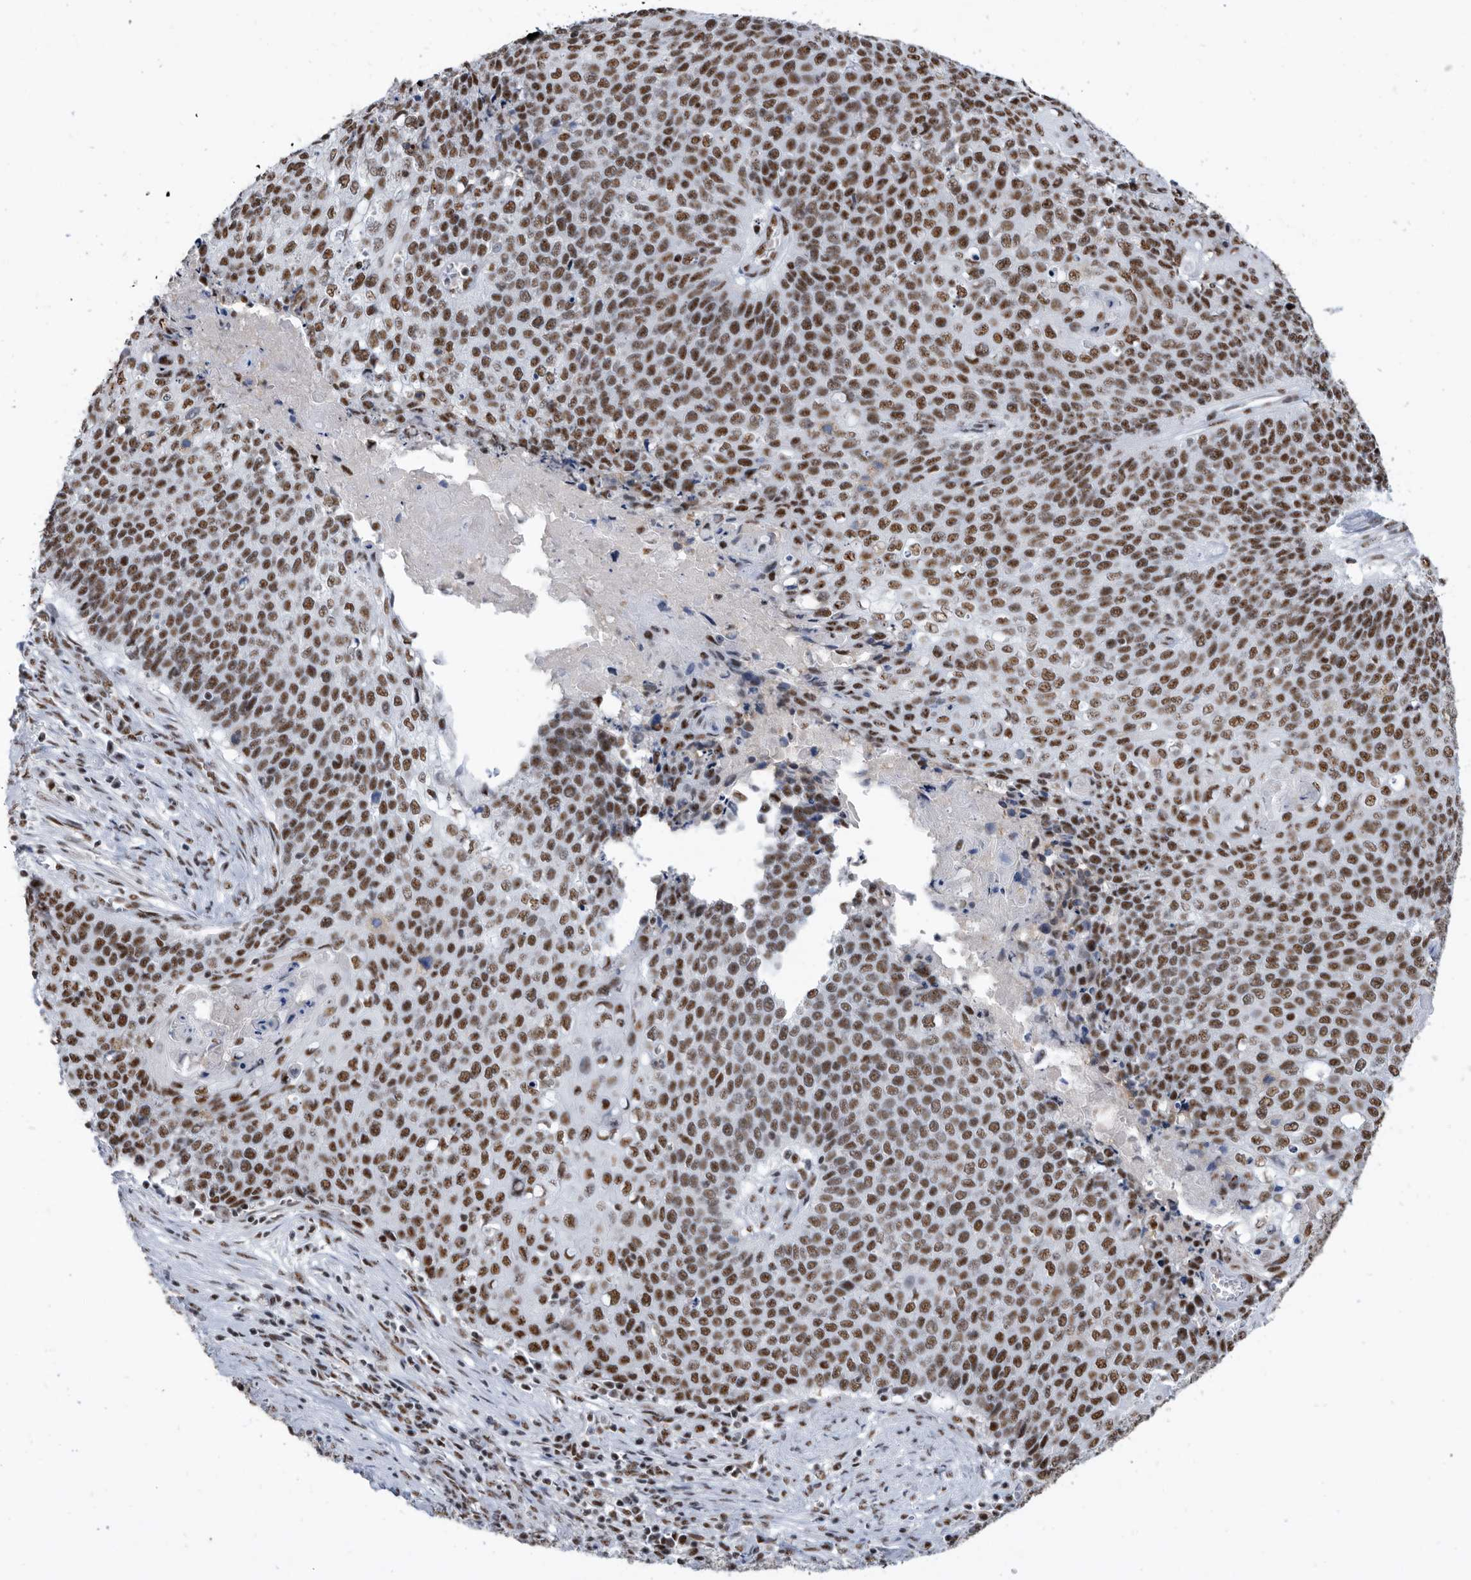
{"staining": {"intensity": "strong", "quantity": ">75%", "location": "nuclear"}, "tissue": "cervical cancer", "cell_type": "Tumor cells", "image_type": "cancer", "snomed": [{"axis": "morphology", "description": "Squamous cell carcinoma, NOS"}, {"axis": "topography", "description": "Cervix"}], "caption": "IHC micrograph of neoplastic tissue: human cervical cancer (squamous cell carcinoma) stained using immunohistochemistry (IHC) demonstrates high levels of strong protein expression localized specifically in the nuclear of tumor cells, appearing as a nuclear brown color.", "gene": "SF3A1", "patient": {"sex": "female", "age": 39}}